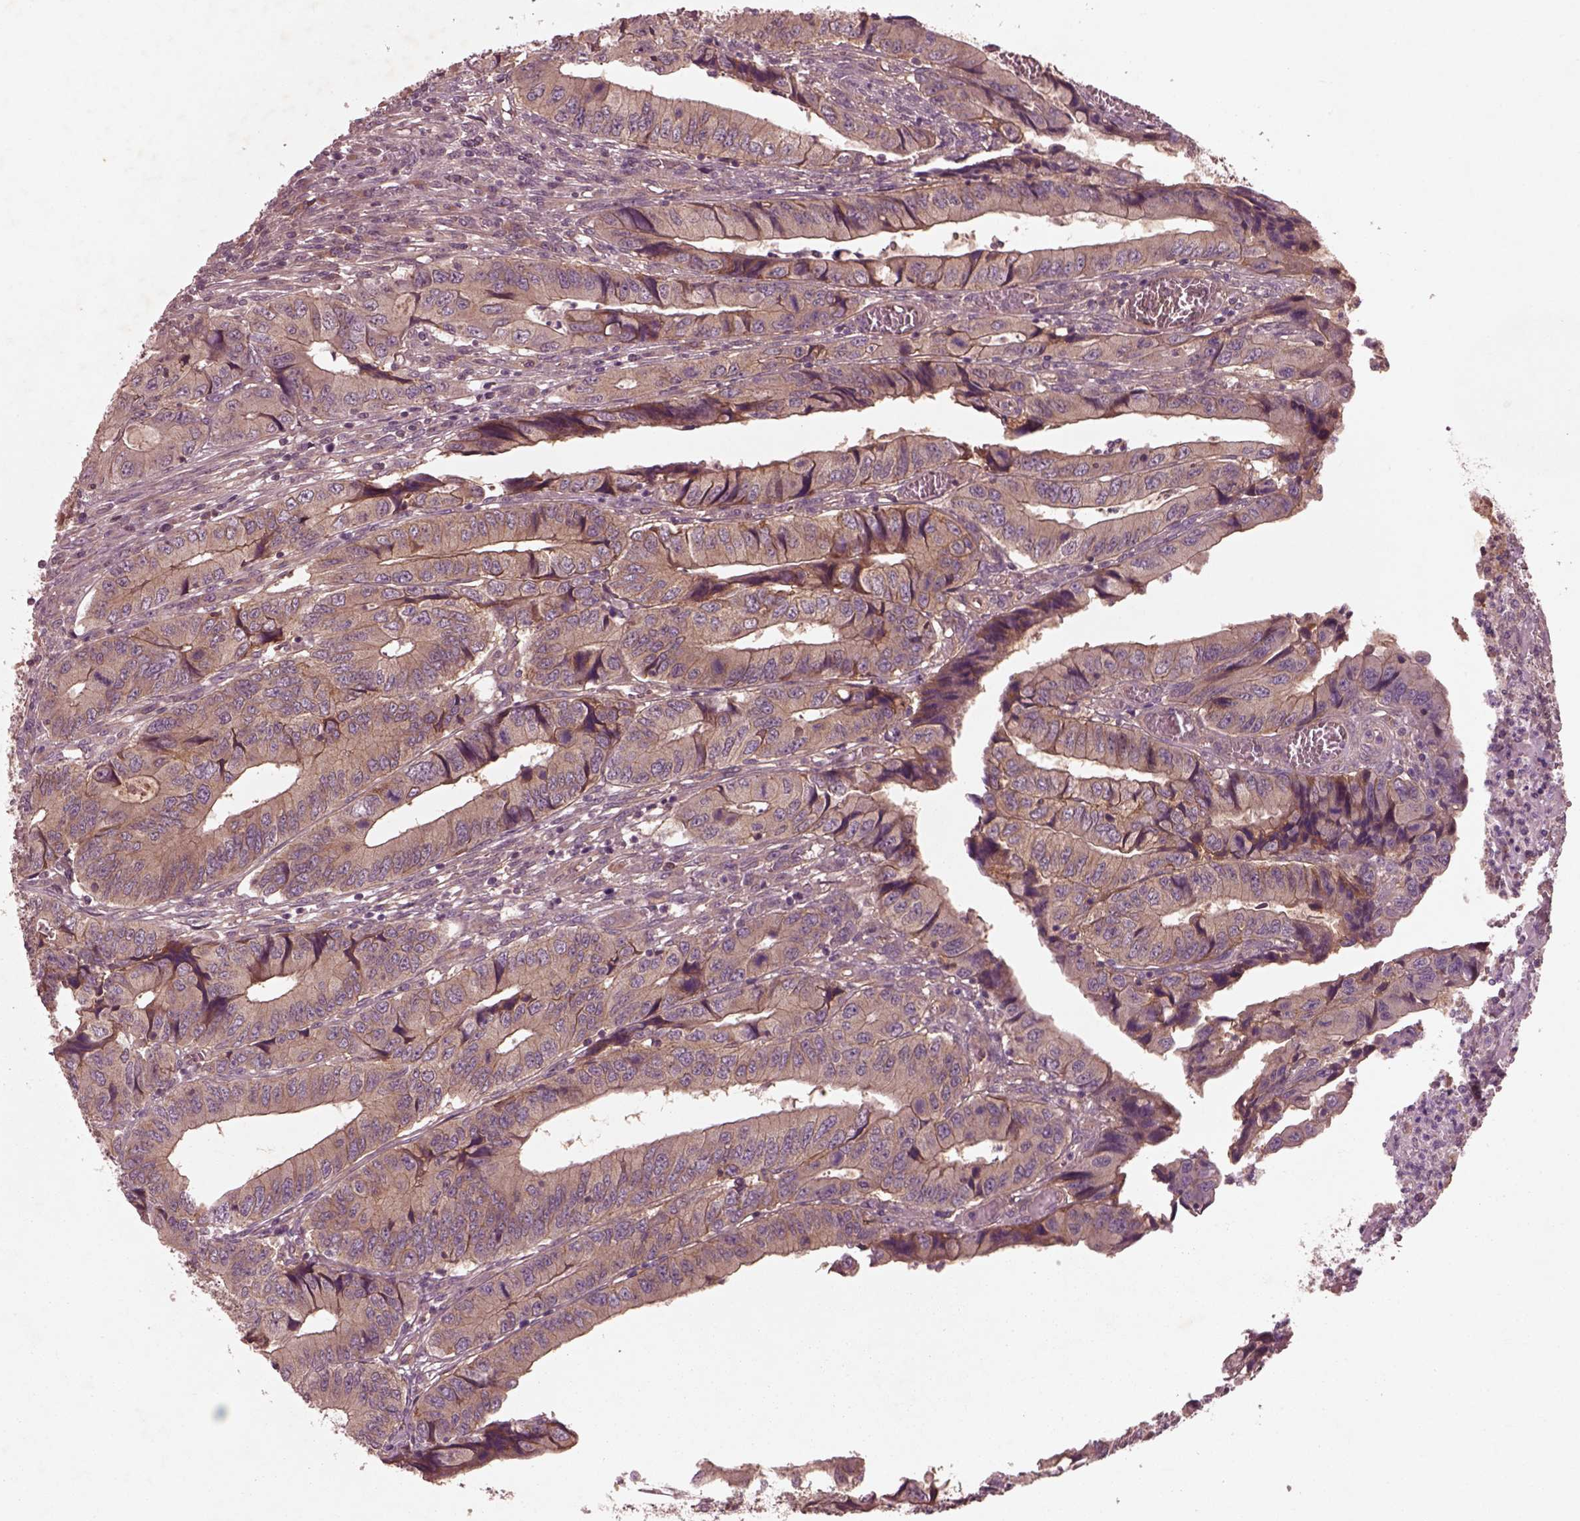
{"staining": {"intensity": "weak", "quantity": ">75%", "location": "cytoplasmic/membranous"}, "tissue": "colorectal cancer", "cell_type": "Tumor cells", "image_type": "cancer", "snomed": [{"axis": "morphology", "description": "Adenocarcinoma, NOS"}, {"axis": "topography", "description": "Colon"}], "caption": "Immunohistochemical staining of colorectal cancer (adenocarcinoma) reveals weak cytoplasmic/membranous protein positivity in approximately >75% of tumor cells.", "gene": "FAM234A", "patient": {"sex": "male", "age": 53}}